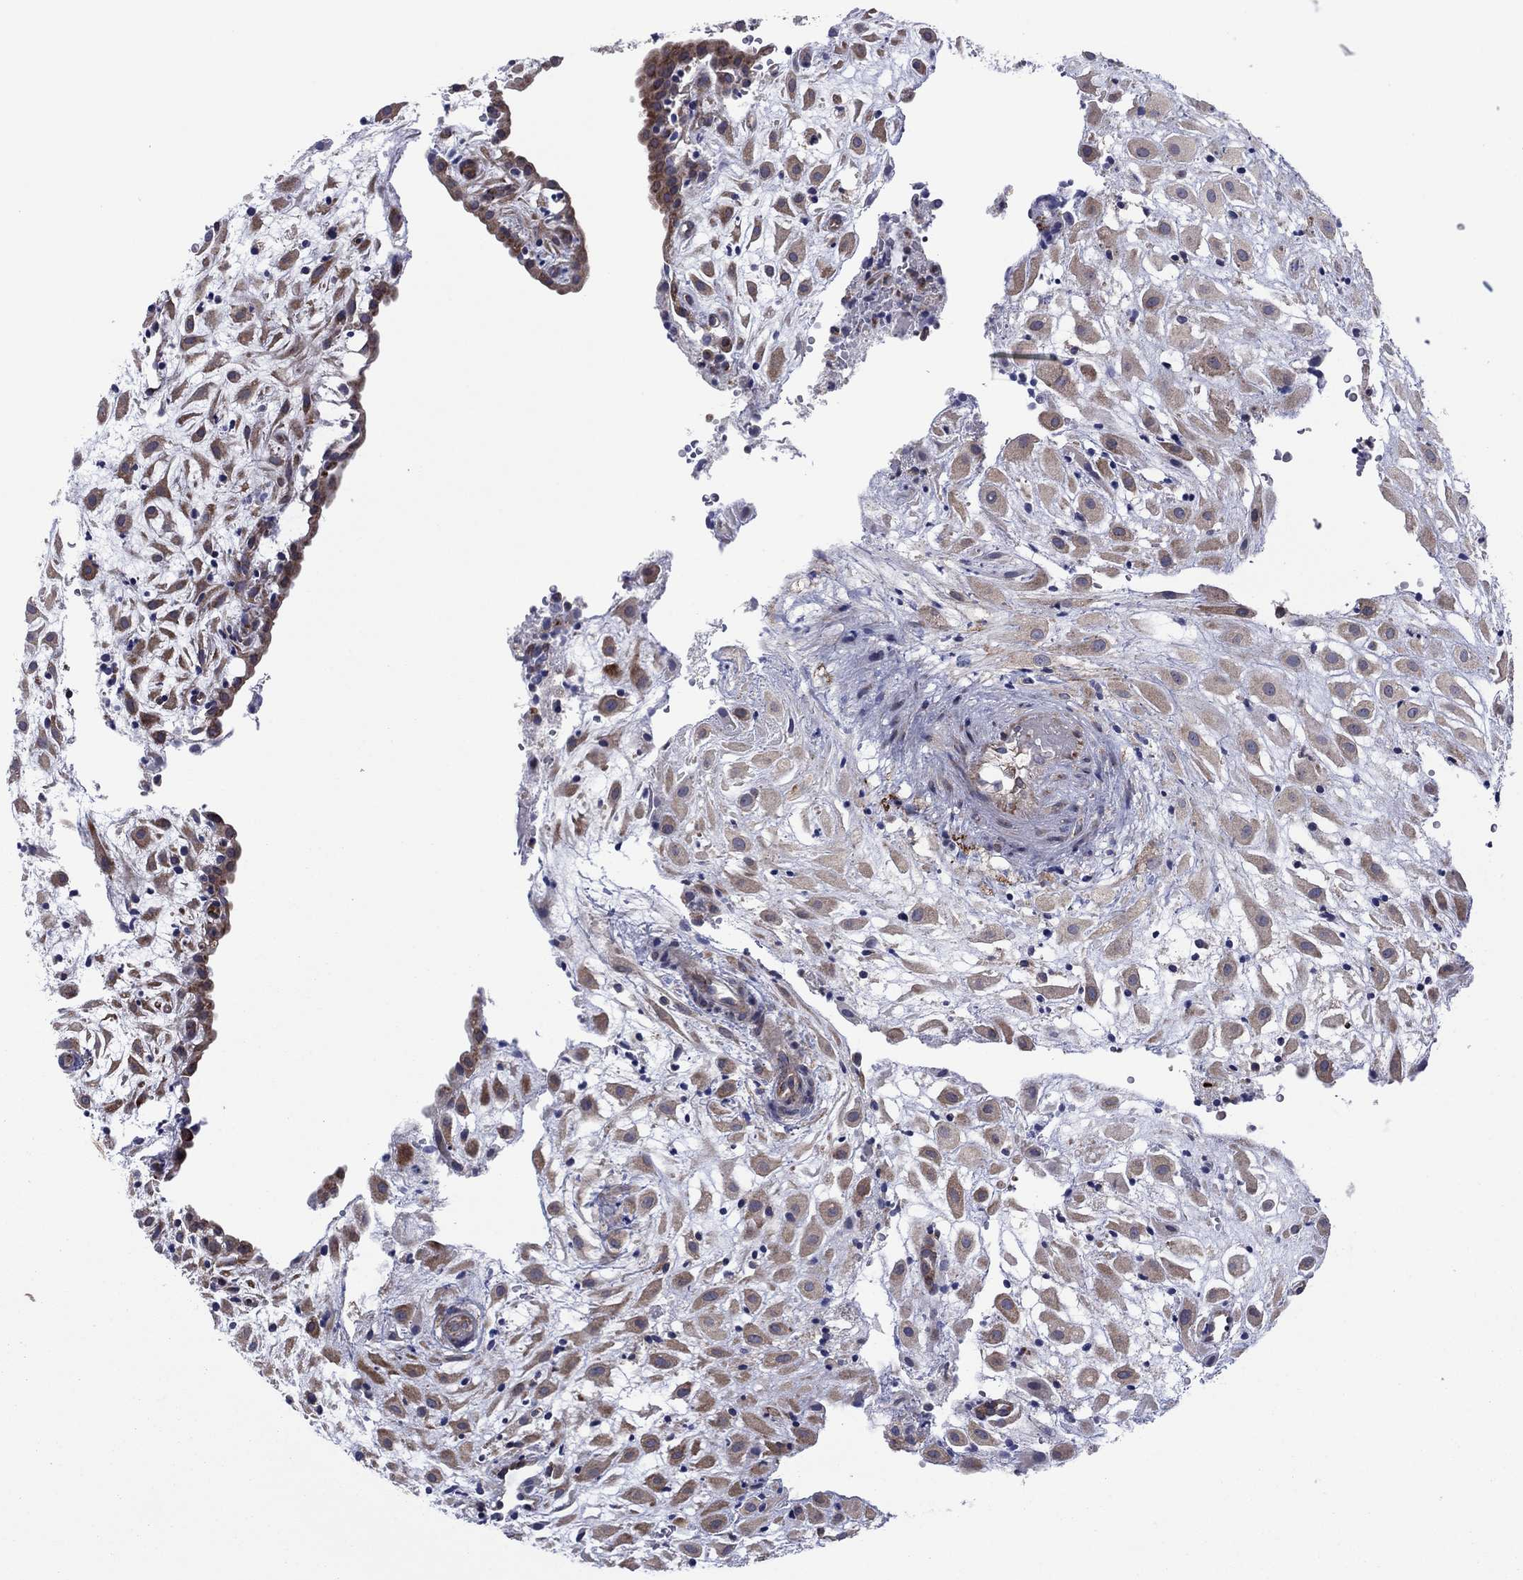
{"staining": {"intensity": "weak", "quantity": ">75%", "location": "cytoplasmic/membranous"}, "tissue": "placenta", "cell_type": "Decidual cells", "image_type": "normal", "snomed": [{"axis": "morphology", "description": "Normal tissue, NOS"}, {"axis": "topography", "description": "Placenta"}], "caption": "Immunohistochemistry staining of benign placenta, which reveals low levels of weak cytoplasmic/membranous positivity in about >75% of decidual cells indicating weak cytoplasmic/membranous protein staining. The staining was performed using DAB (3,3'-diaminobenzidine) (brown) for protein detection and nuclei were counterstained in hematoxylin (blue).", "gene": "GPR155", "patient": {"sex": "female", "age": 24}}